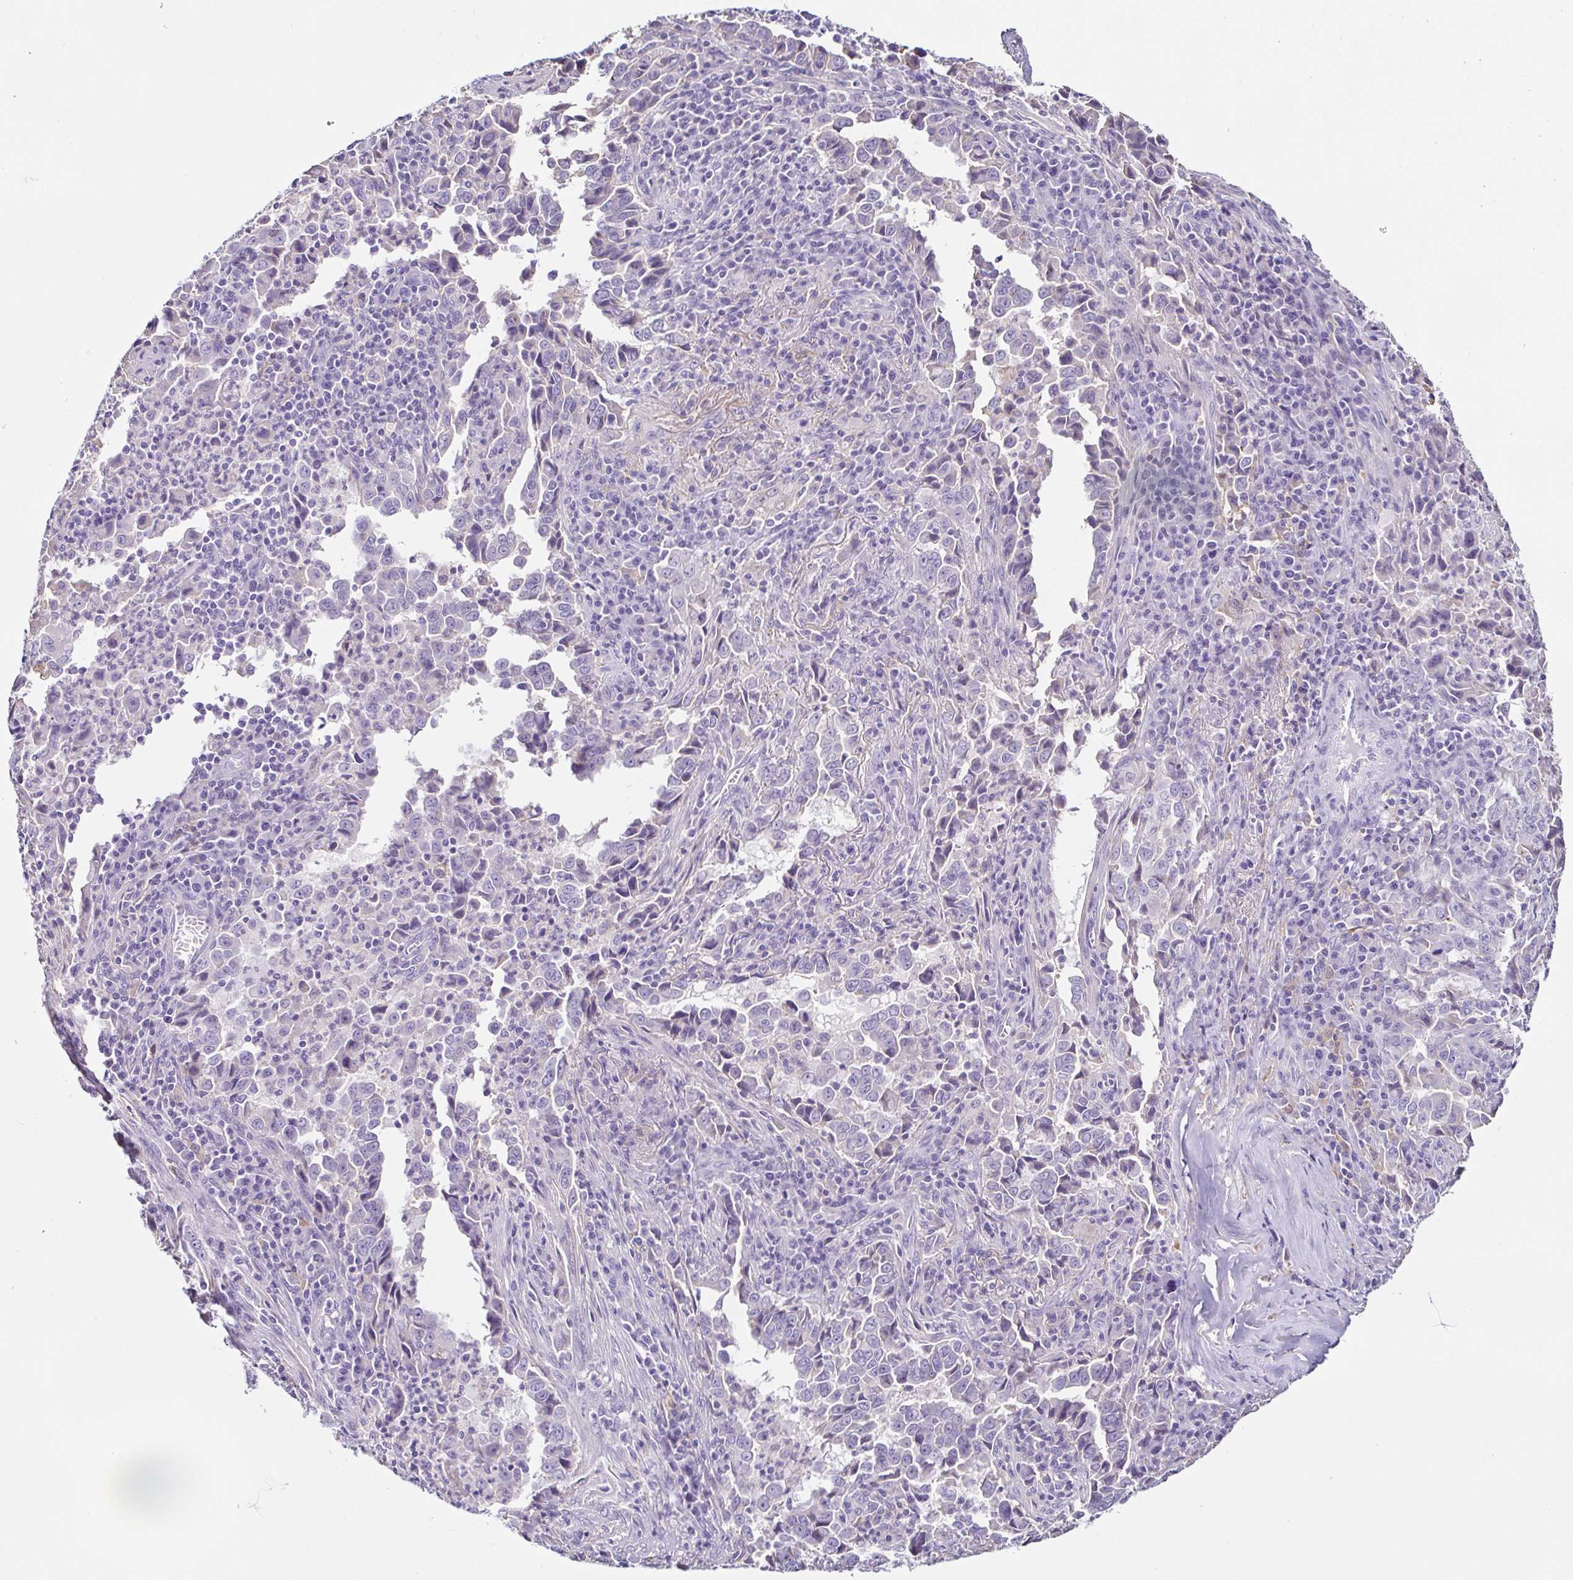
{"staining": {"intensity": "negative", "quantity": "none", "location": "none"}, "tissue": "lung cancer", "cell_type": "Tumor cells", "image_type": "cancer", "snomed": [{"axis": "morphology", "description": "Adenocarcinoma, NOS"}, {"axis": "topography", "description": "Lung"}], "caption": "High power microscopy photomicrograph of an immunohistochemistry image of lung adenocarcinoma, revealing no significant positivity in tumor cells.", "gene": "ANXA10", "patient": {"sex": "male", "age": 67}}